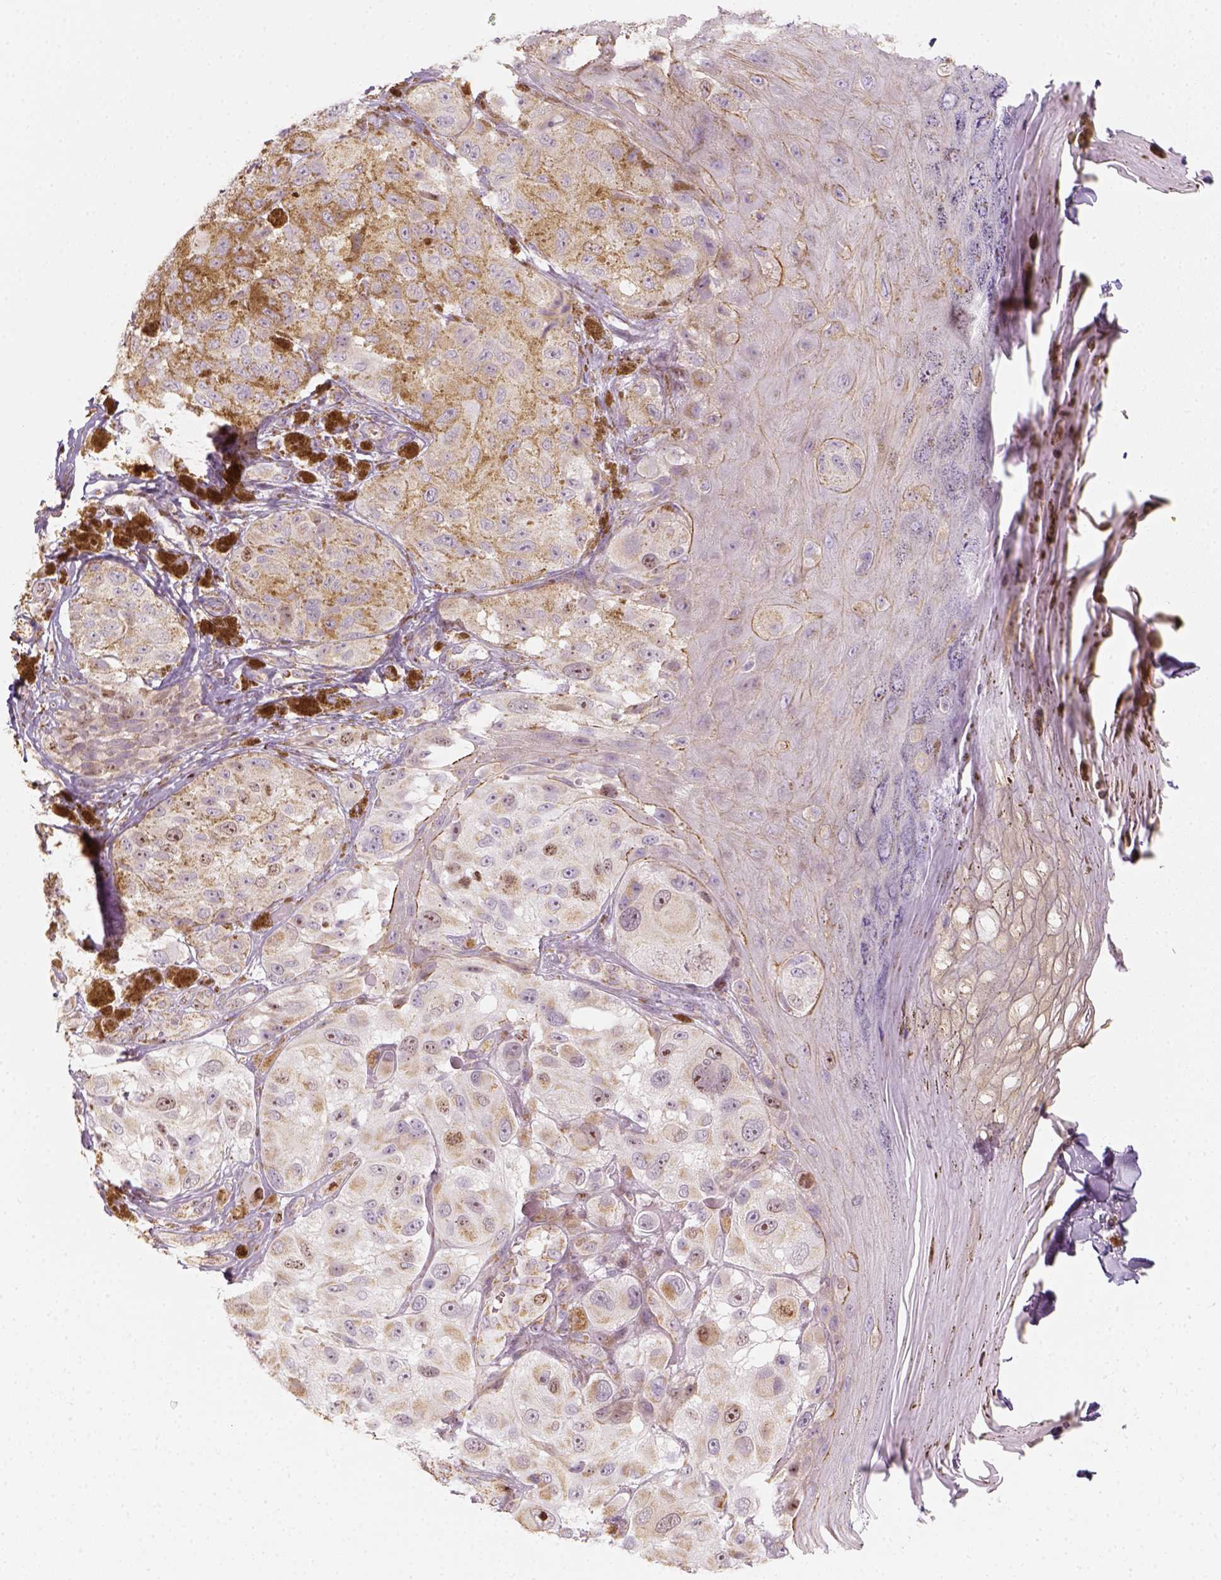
{"staining": {"intensity": "moderate", "quantity": ">75%", "location": "cytoplasmic/membranous"}, "tissue": "melanoma", "cell_type": "Tumor cells", "image_type": "cancer", "snomed": [{"axis": "morphology", "description": "Malignant melanoma, NOS"}, {"axis": "topography", "description": "Skin"}], "caption": "The micrograph demonstrates immunohistochemical staining of melanoma. There is moderate cytoplasmic/membranous staining is appreciated in about >75% of tumor cells. (Stains: DAB in brown, nuclei in blue, Microscopy: brightfield microscopy at high magnification).", "gene": "LCA5", "patient": {"sex": "male", "age": 36}}